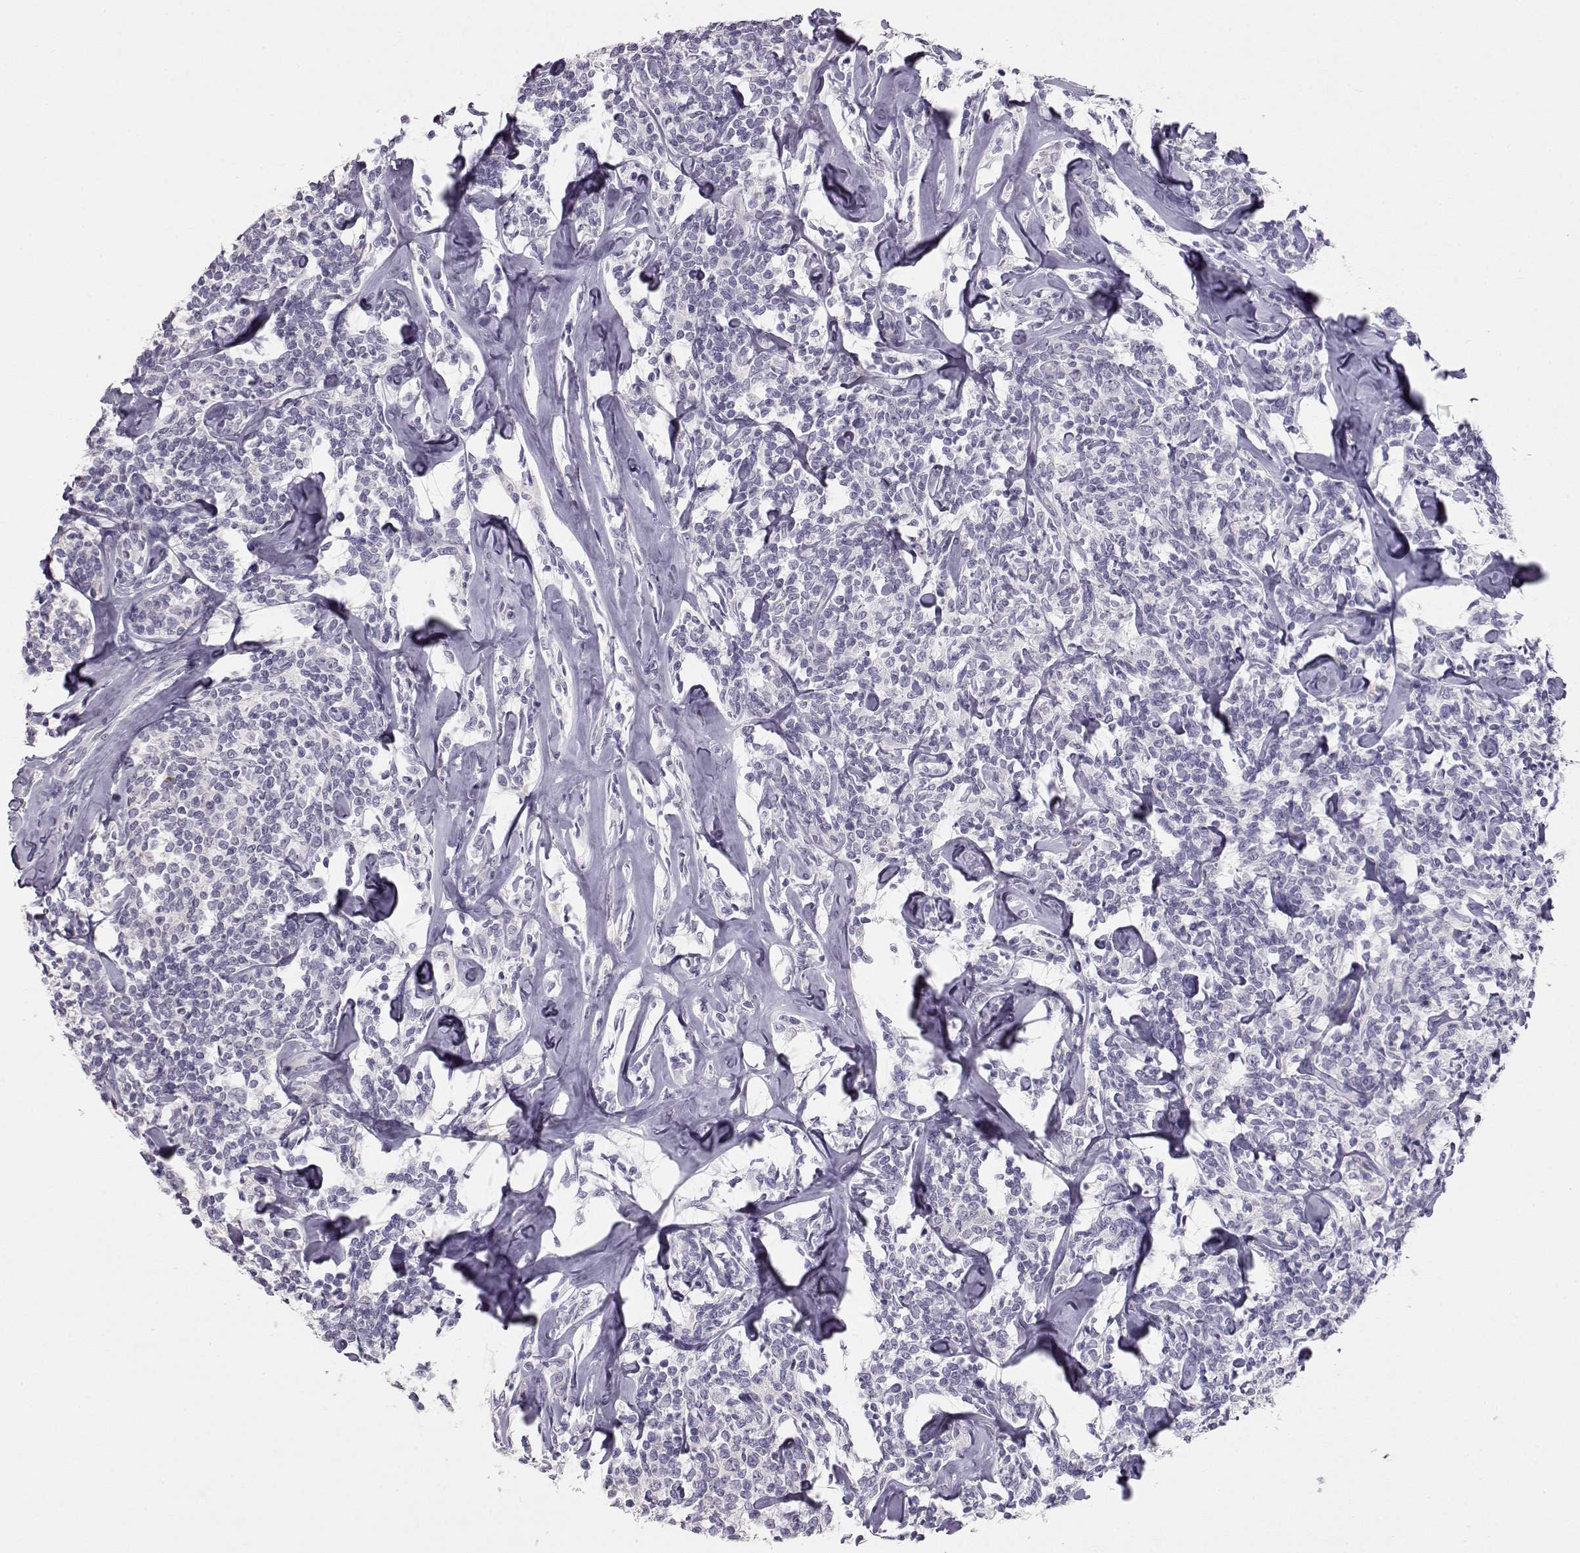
{"staining": {"intensity": "negative", "quantity": "none", "location": "none"}, "tissue": "lymphoma", "cell_type": "Tumor cells", "image_type": "cancer", "snomed": [{"axis": "morphology", "description": "Malignant lymphoma, non-Hodgkin's type, Low grade"}, {"axis": "topography", "description": "Lymph node"}], "caption": "Protein analysis of low-grade malignant lymphoma, non-Hodgkin's type displays no significant expression in tumor cells. (DAB (3,3'-diaminobenzidine) IHC visualized using brightfield microscopy, high magnification).", "gene": "LAMB3", "patient": {"sex": "female", "age": 56}}